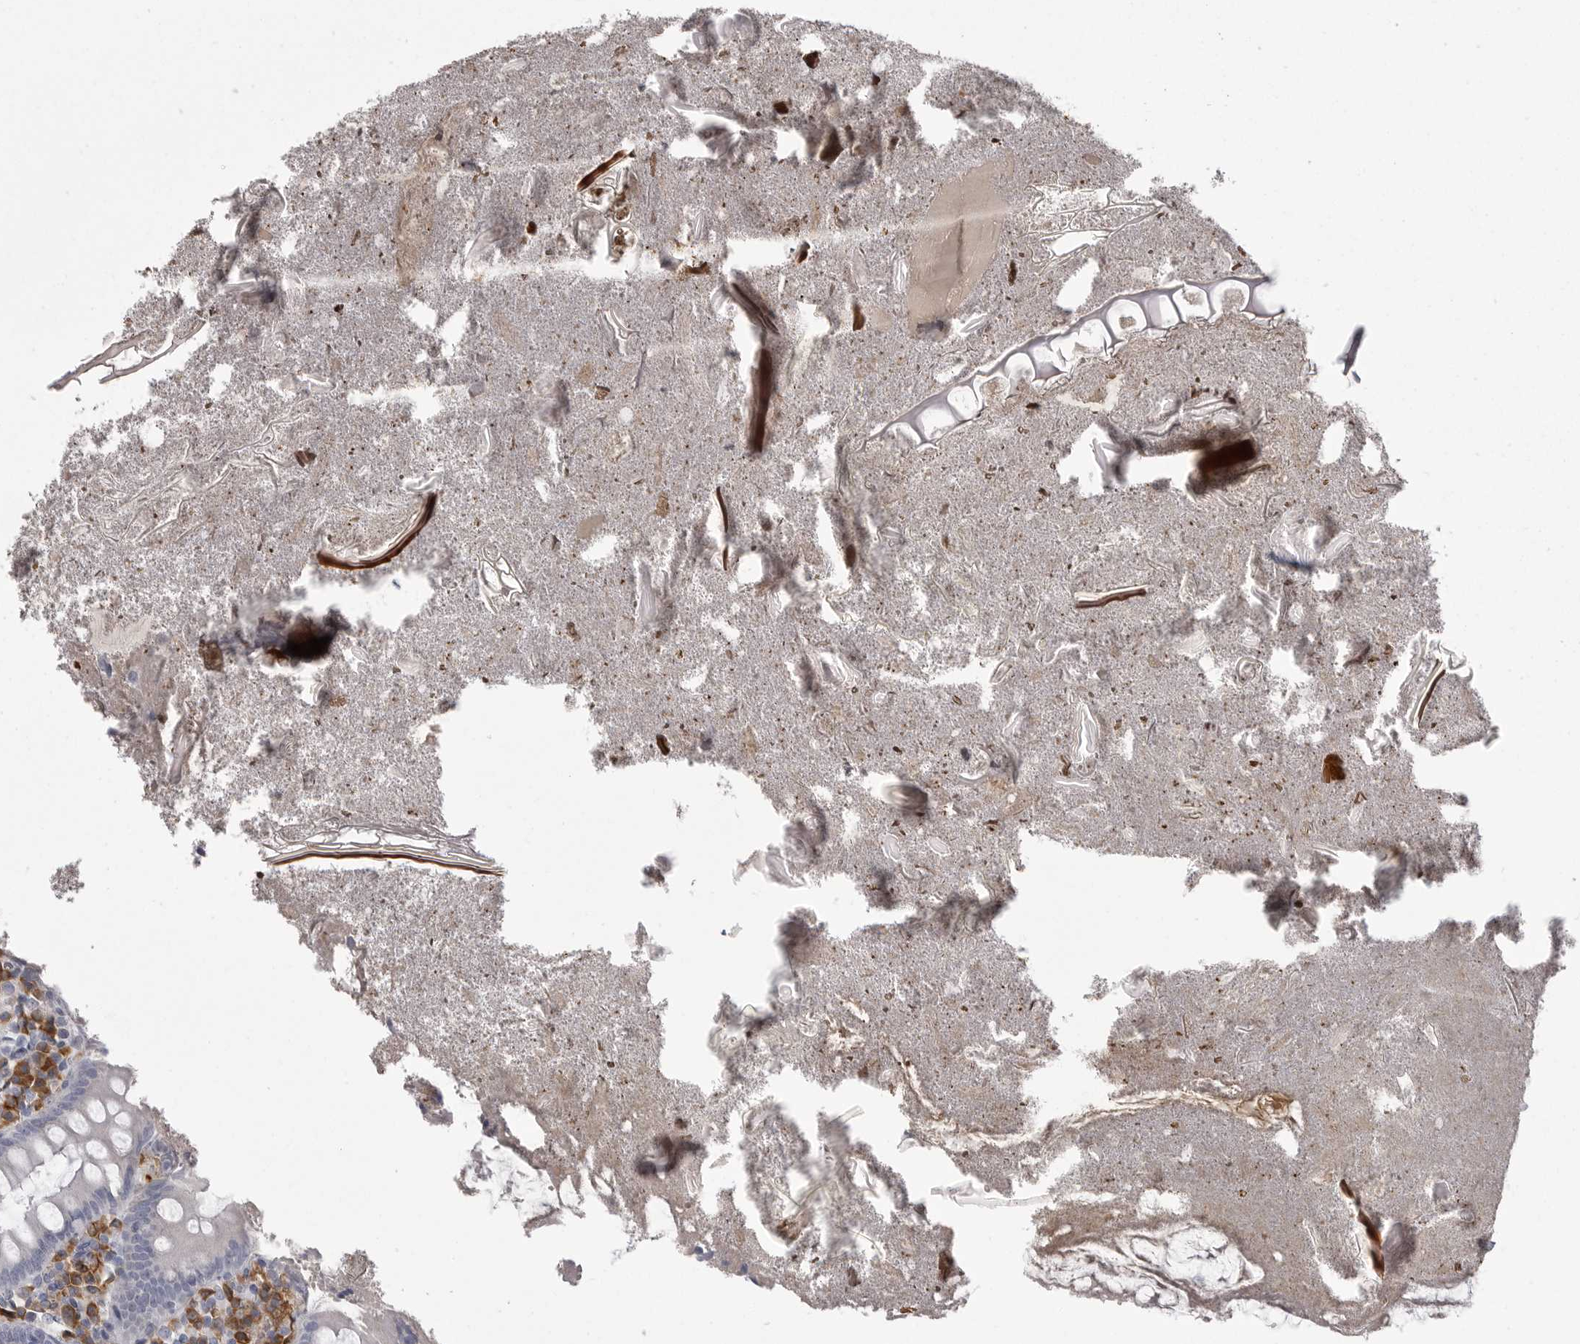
{"staining": {"intensity": "negative", "quantity": "none", "location": "none"}, "tissue": "appendix", "cell_type": "Glandular cells", "image_type": "normal", "snomed": [{"axis": "morphology", "description": "Normal tissue, NOS"}, {"axis": "topography", "description": "Appendix"}], "caption": "IHC of benign appendix reveals no staining in glandular cells.", "gene": "FKBP2", "patient": {"sex": "female", "age": 17}}